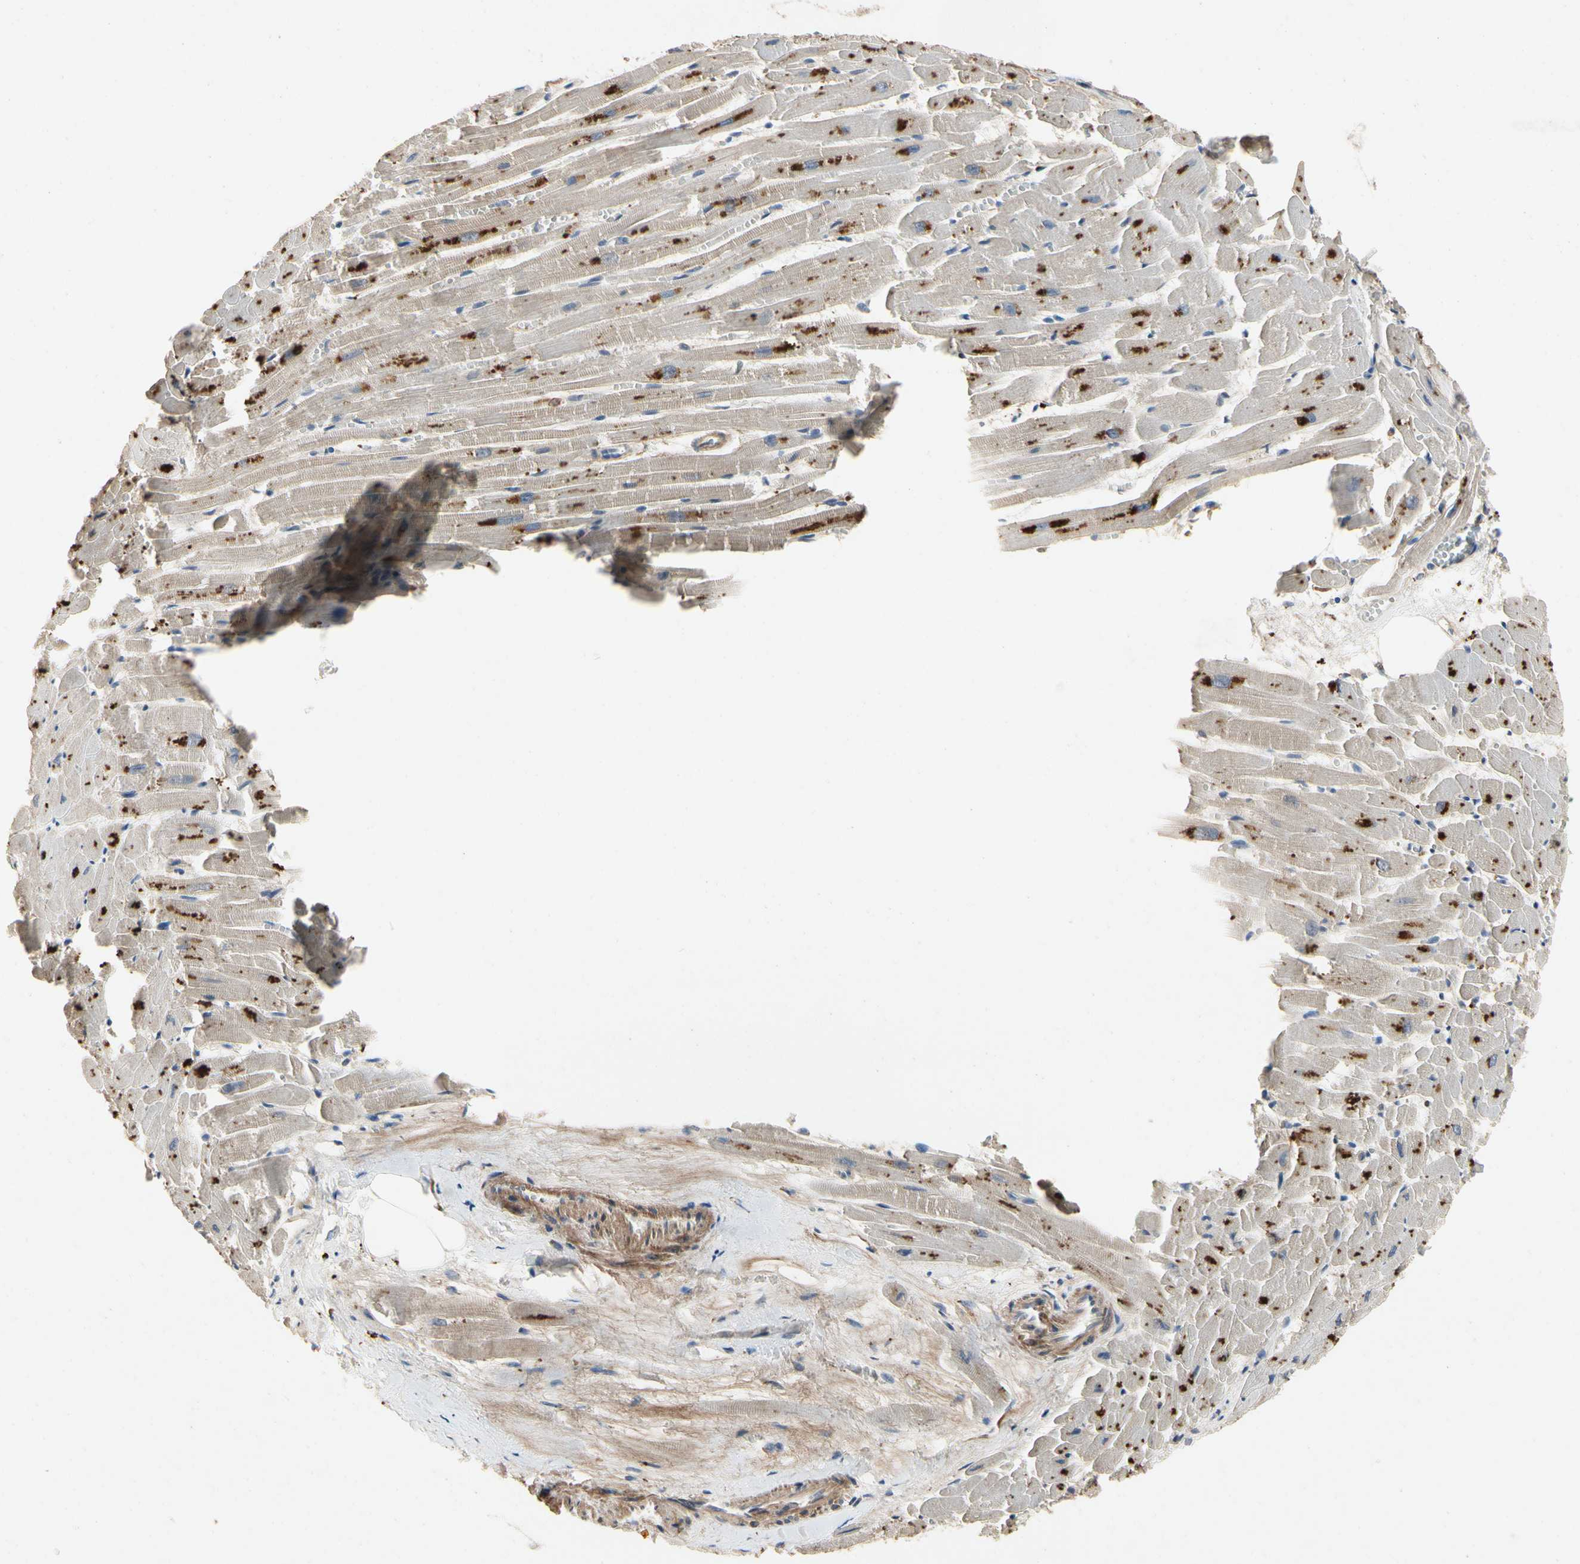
{"staining": {"intensity": "negative", "quantity": "none", "location": "none"}, "tissue": "heart muscle", "cell_type": "Cardiomyocytes", "image_type": "normal", "snomed": [{"axis": "morphology", "description": "Normal tissue, NOS"}, {"axis": "topography", "description": "Heart"}], "caption": "Immunohistochemistry (IHC) histopathology image of normal heart muscle stained for a protein (brown), which displays no staining in cardiomyocytes.", "gene": "CRTAC1", "patient": {"sex": "female", "age": 19}}